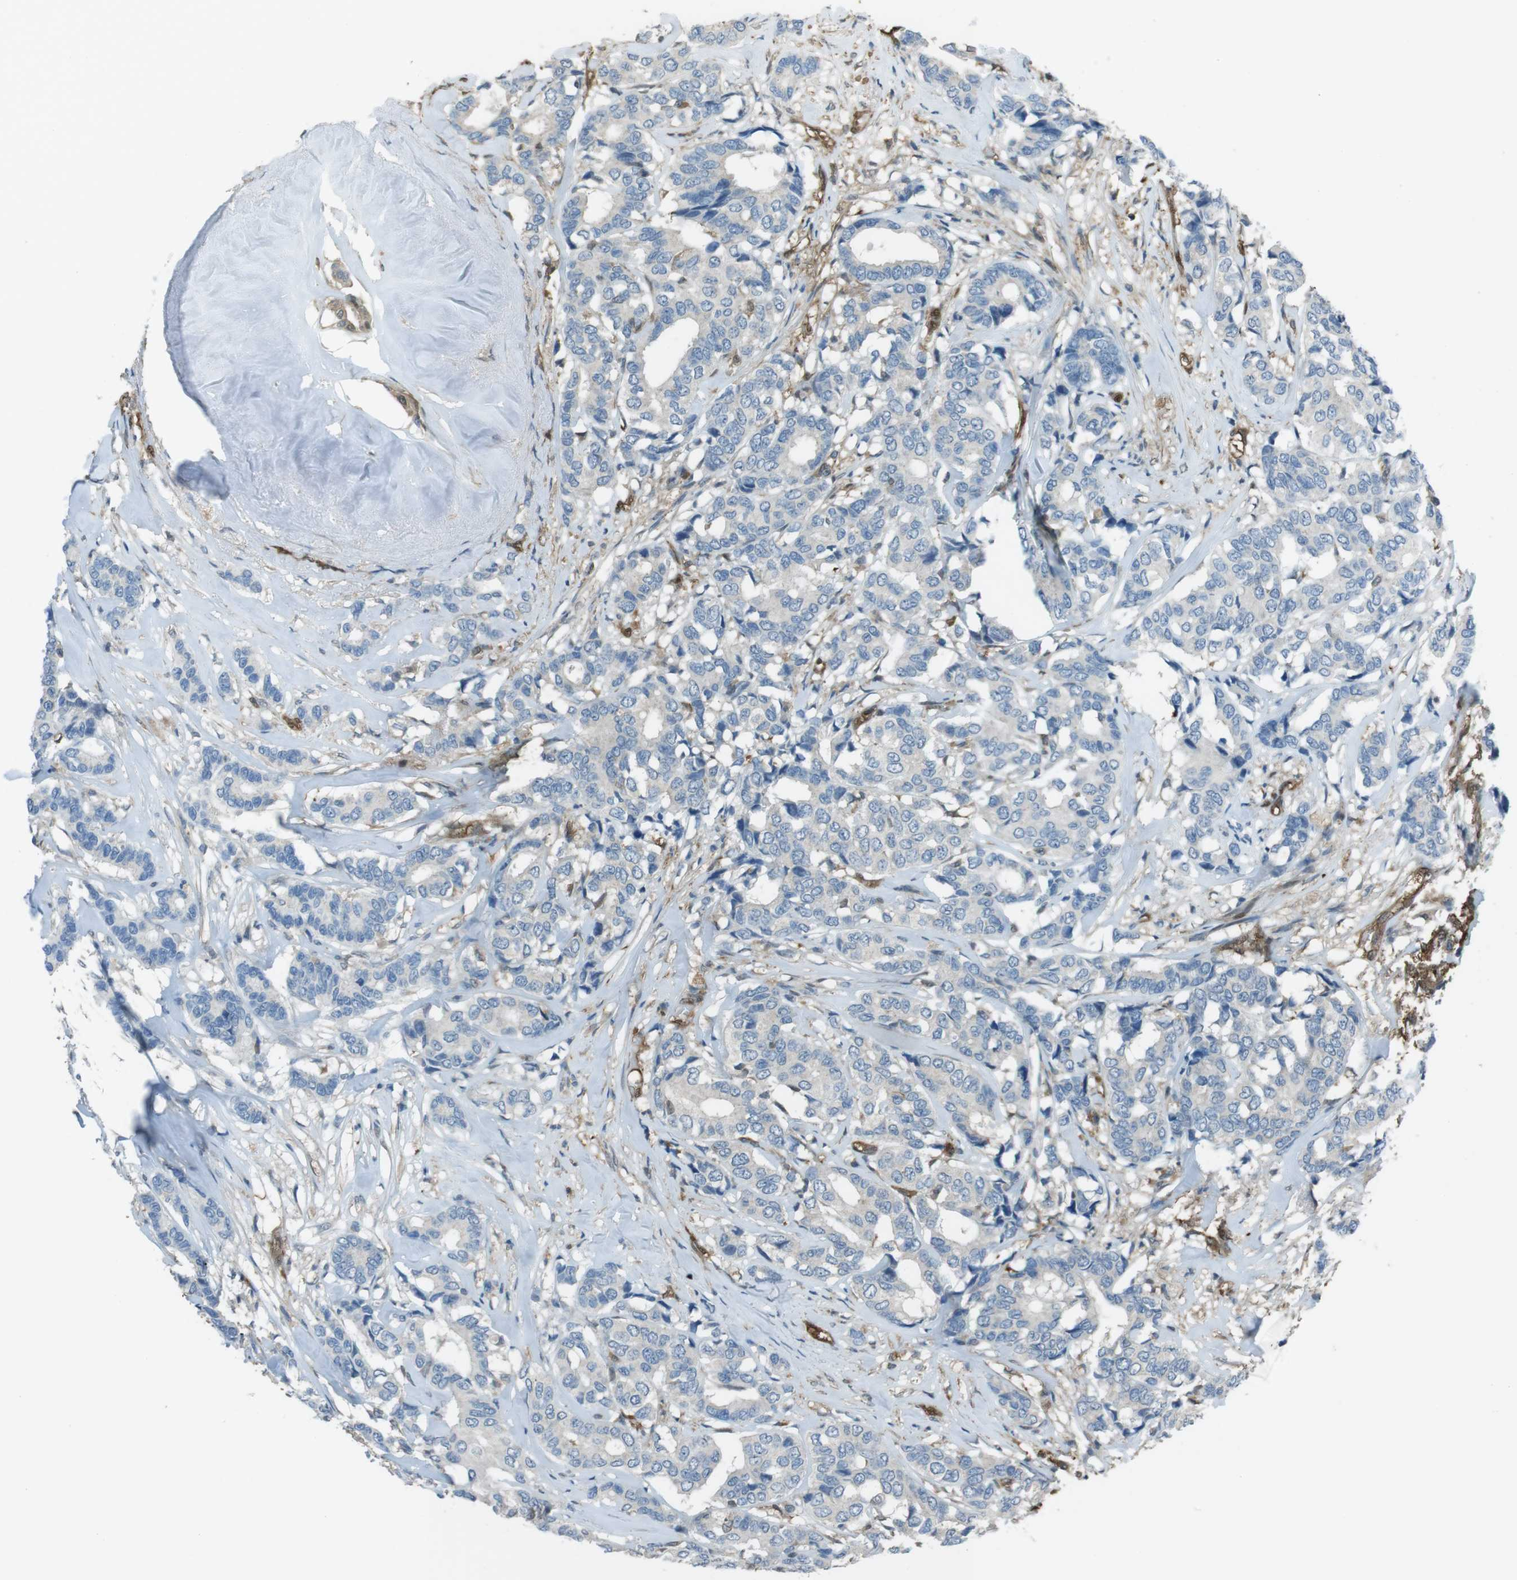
{"staining": {"intensity": "negative", "quantity": "none", "location": "none"}, "tissue": "breast cancer", "cell_type": "Tumor cells", "image_type": "cancer", "snomed": [{"axis": "morphology", "description": "Duct carcinoma"}, {"axis": "topography", "description": "Breast"}], "caption": "Tumor cells show no significant staining in intraductal carcinoma (breast).", "gene": "TWSG1", "patient": {"sex": "female", "age": 87}}